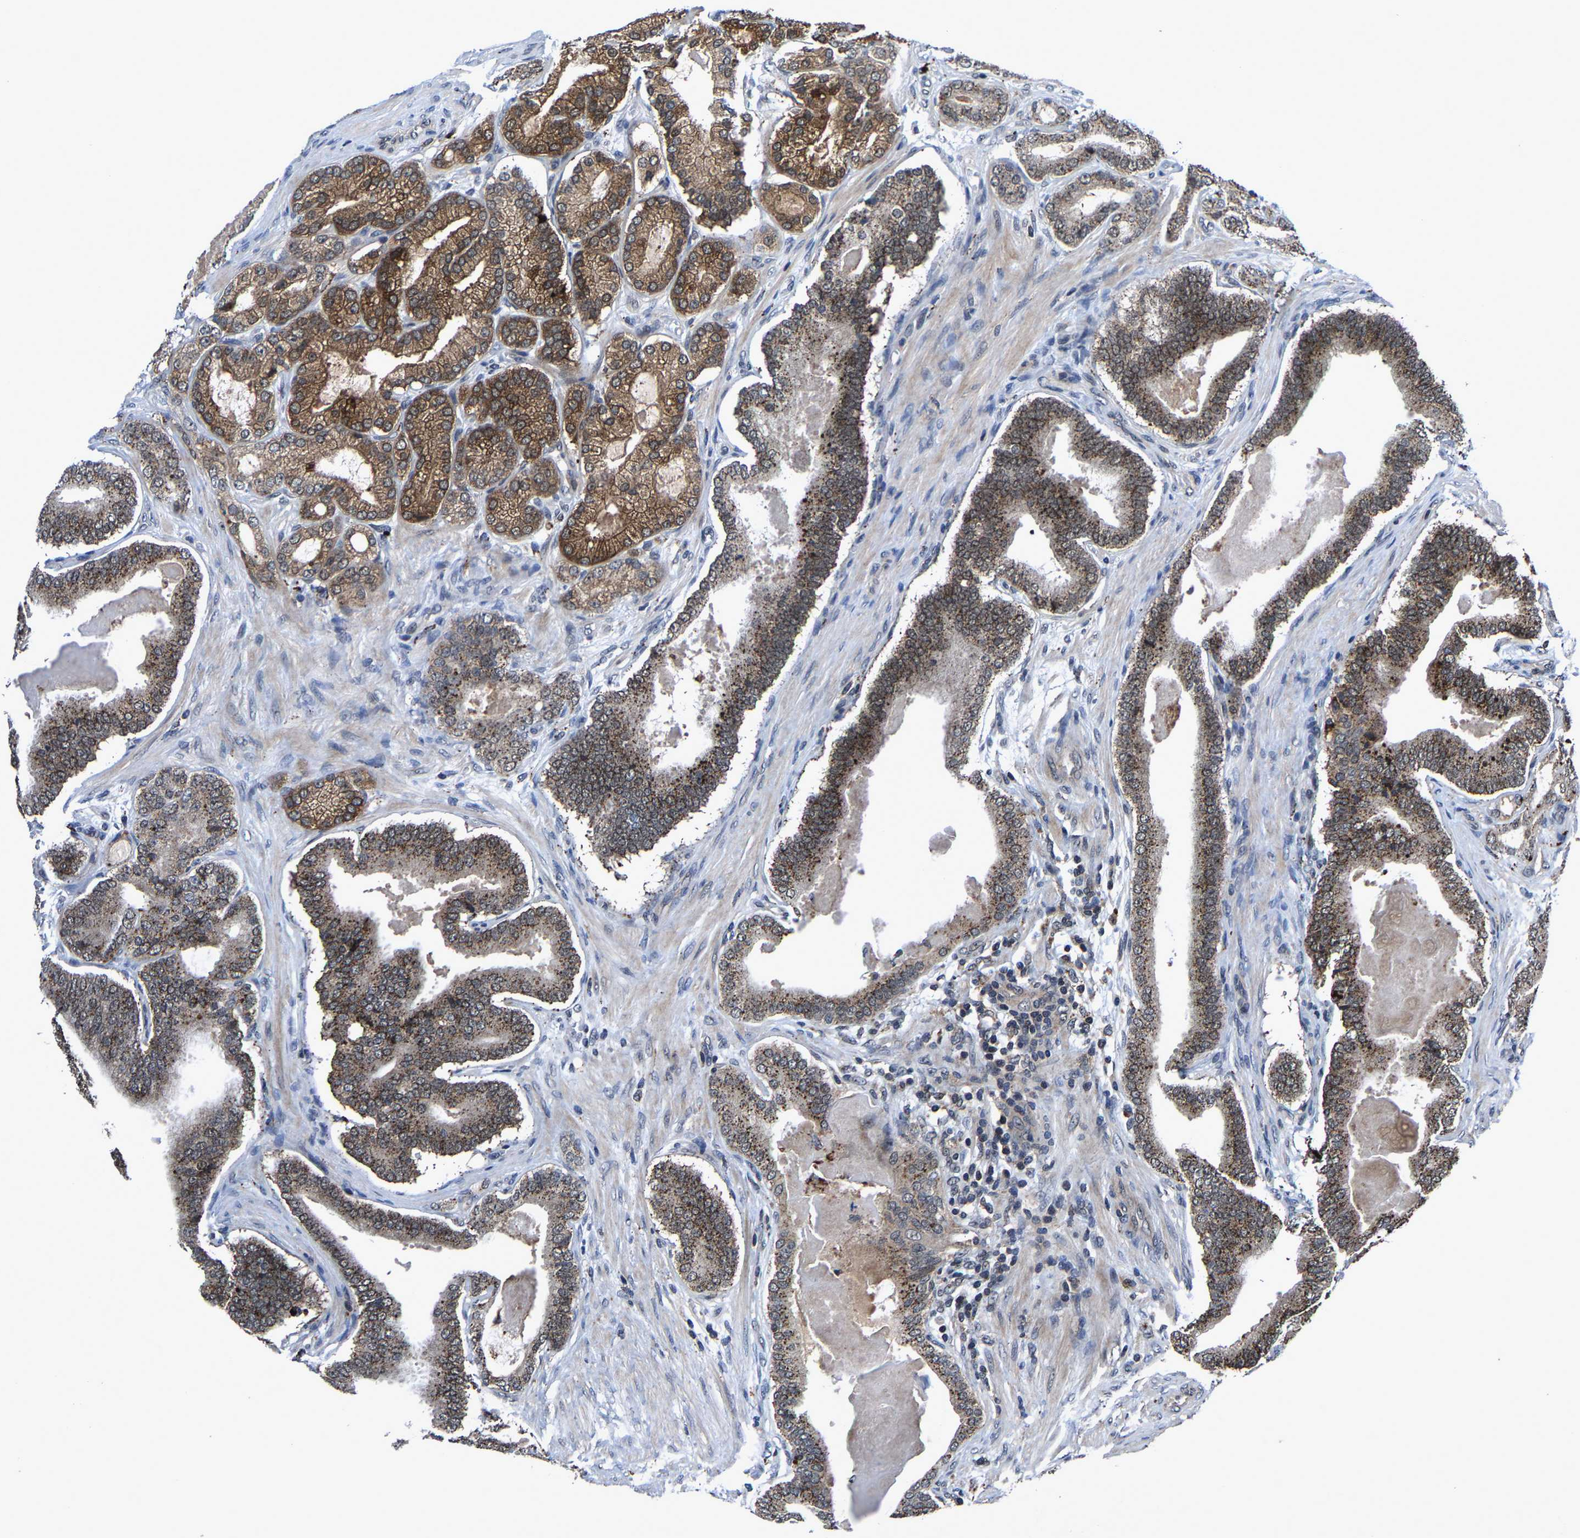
{"staining": {"intensity": "moderate", "quantity": ">75%", "location": "cytoplasmic/membranous"}, "tissue": "prostate cancer", "cell_type": "Tumor cells", "image_type": "cancer", "snomed": [{"axis": "morphology", "description": "Adenocarcinoma, High grade"}, {"axis": "topography", "description": "Prostate"}], "caption": "Human prostate adenocarcinoma (high-grade) stained with a protein marker exhibits moderate staining in tumor cells.", "gene": "ZCCHC7", "patient": {"sex": "male", "age": 60}}